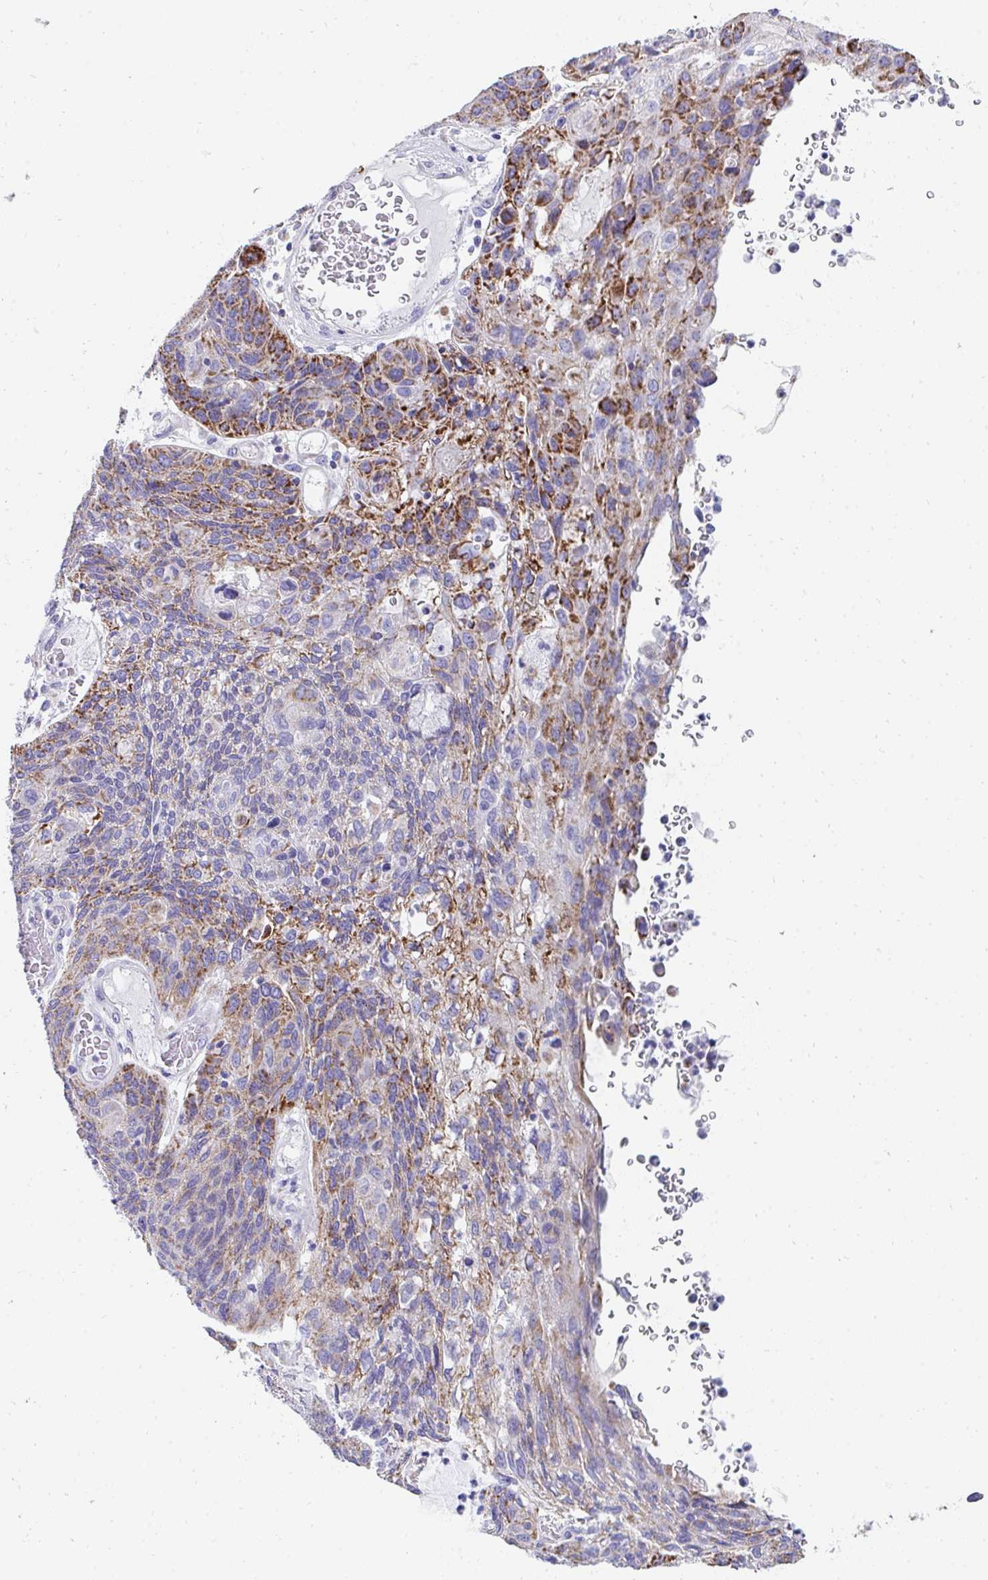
{"staining": {"intensity": "strong", "quantity": "25%-75%", "location": "cytoplasmic/membranous"}, "tissue": "lung cancer", "cell_type": "Tumor cells", "image_type": "cancer", "snomed": [{"axis": "morphology", "description": "Squamous cell carcinoma, NOS"}, {"axis": "morphology", "description": "Squamous cell carcinoma, metastatic, NOS"}, {"axis": "topography", "description": "Lymph node"}, {"axis": "topography", "description": "Lung"}], "caption": "This photomicrograph shows IHC staining of lung metastatic squamous cell carcinoma, with high strong cytoplasmic/membranous positivity in about 25%-75% of tumor cells.", "gene": "PC", "patient": {"sex": "male", "age": 41}}